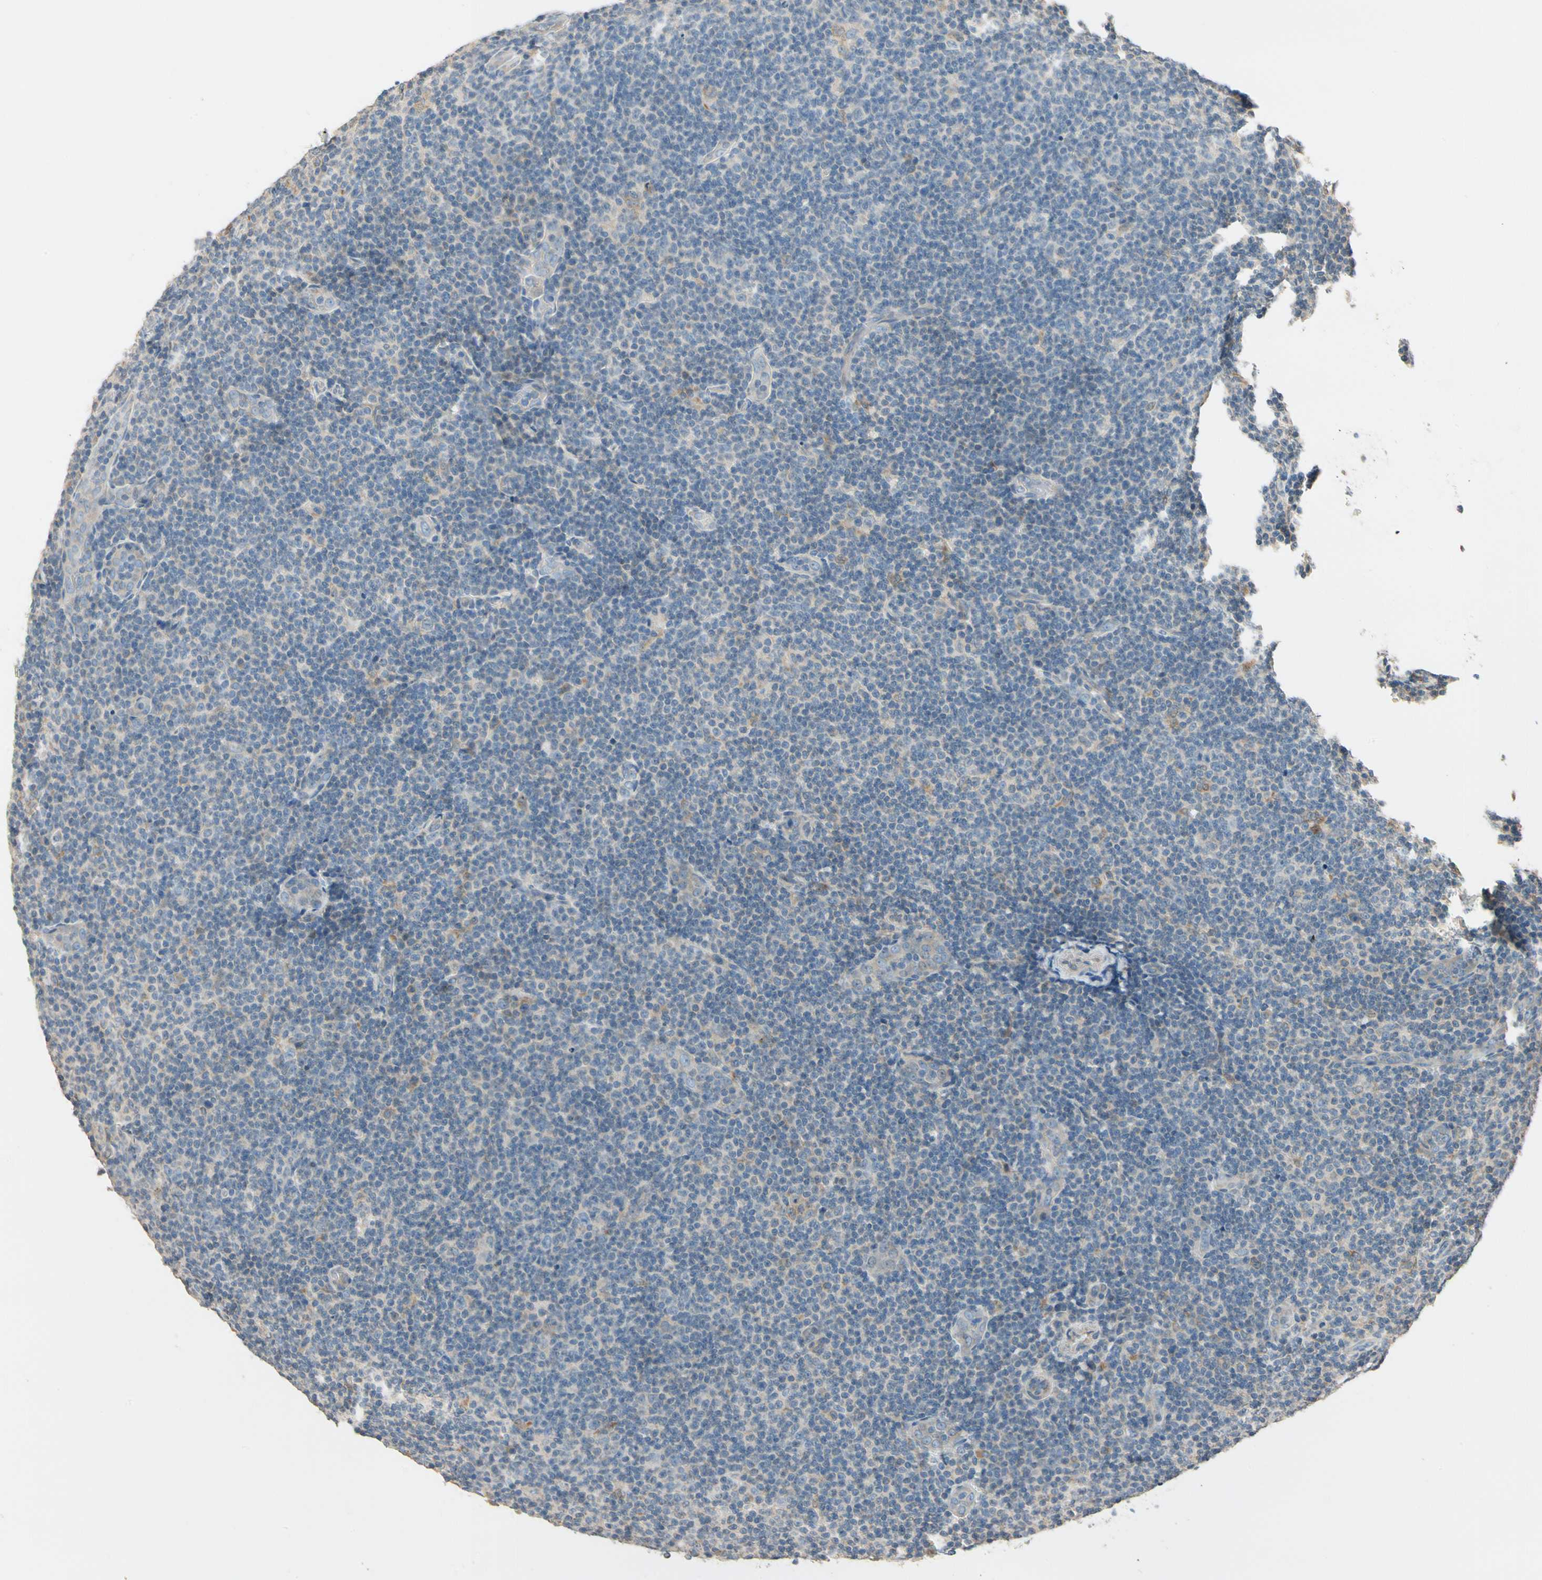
{"staining": {"intensity": "negative", "quantity": "none", "location": "none"}, "tissue": "lymphoma", "cell_type": "Tumor cells", "image_type": "cancer", "snomed": [{"axis": "morphology", "description": "Malignant lymphoma, non-Hodgkin's type, Low grade"}, {"axis": "topography", "description": "Lymph node"}], "caption": "A histopathology image of lymphoma stained for a protein demonstrates no brown staining in tumor cells.", "gene": "MAP3K7", "patient": {"sex": "male", "age": 83}}